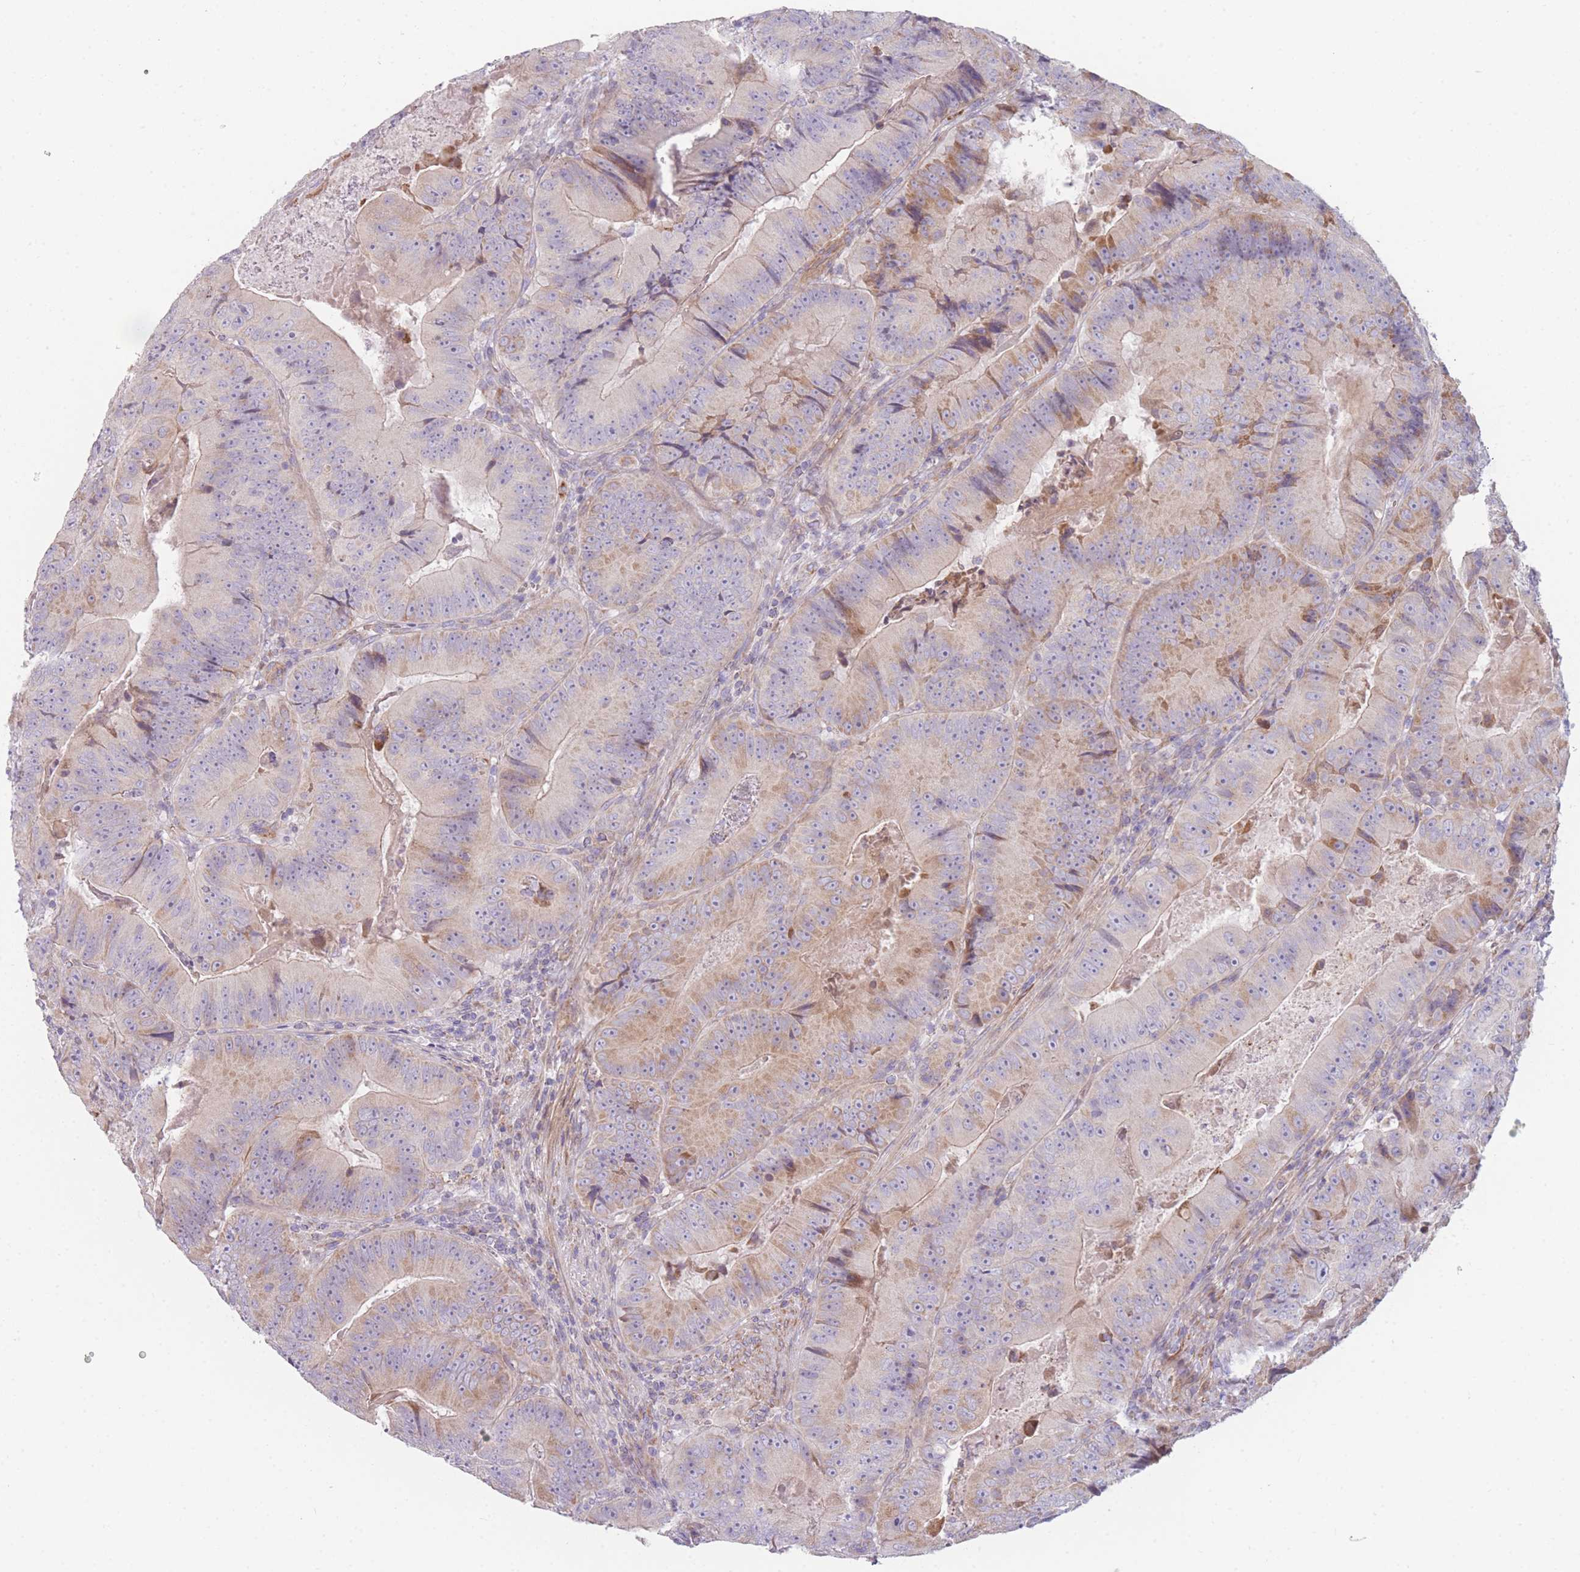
{"staining": {"intensity": "moderate", "quantity": "<25%", "location": "cytoplasmic/membranous"}, "tissue": "colorectal cancer", "cell_type": "Tumor cells", "image_type": "cancer", "snomed": [{"axis": "morphology", "description": "Adenocarcinoma, NOS"}, {"axis": "topography", "description": "Colon"}], "caption": "The micrograph shows staining of colorectal cancer (adenocarcinoma), revealing moderate cytoplasmic/membranous protein expression (brown color) within tumor cells.", "gene": "SMPD4", "patient": {"sex": "female", "age": 86}}